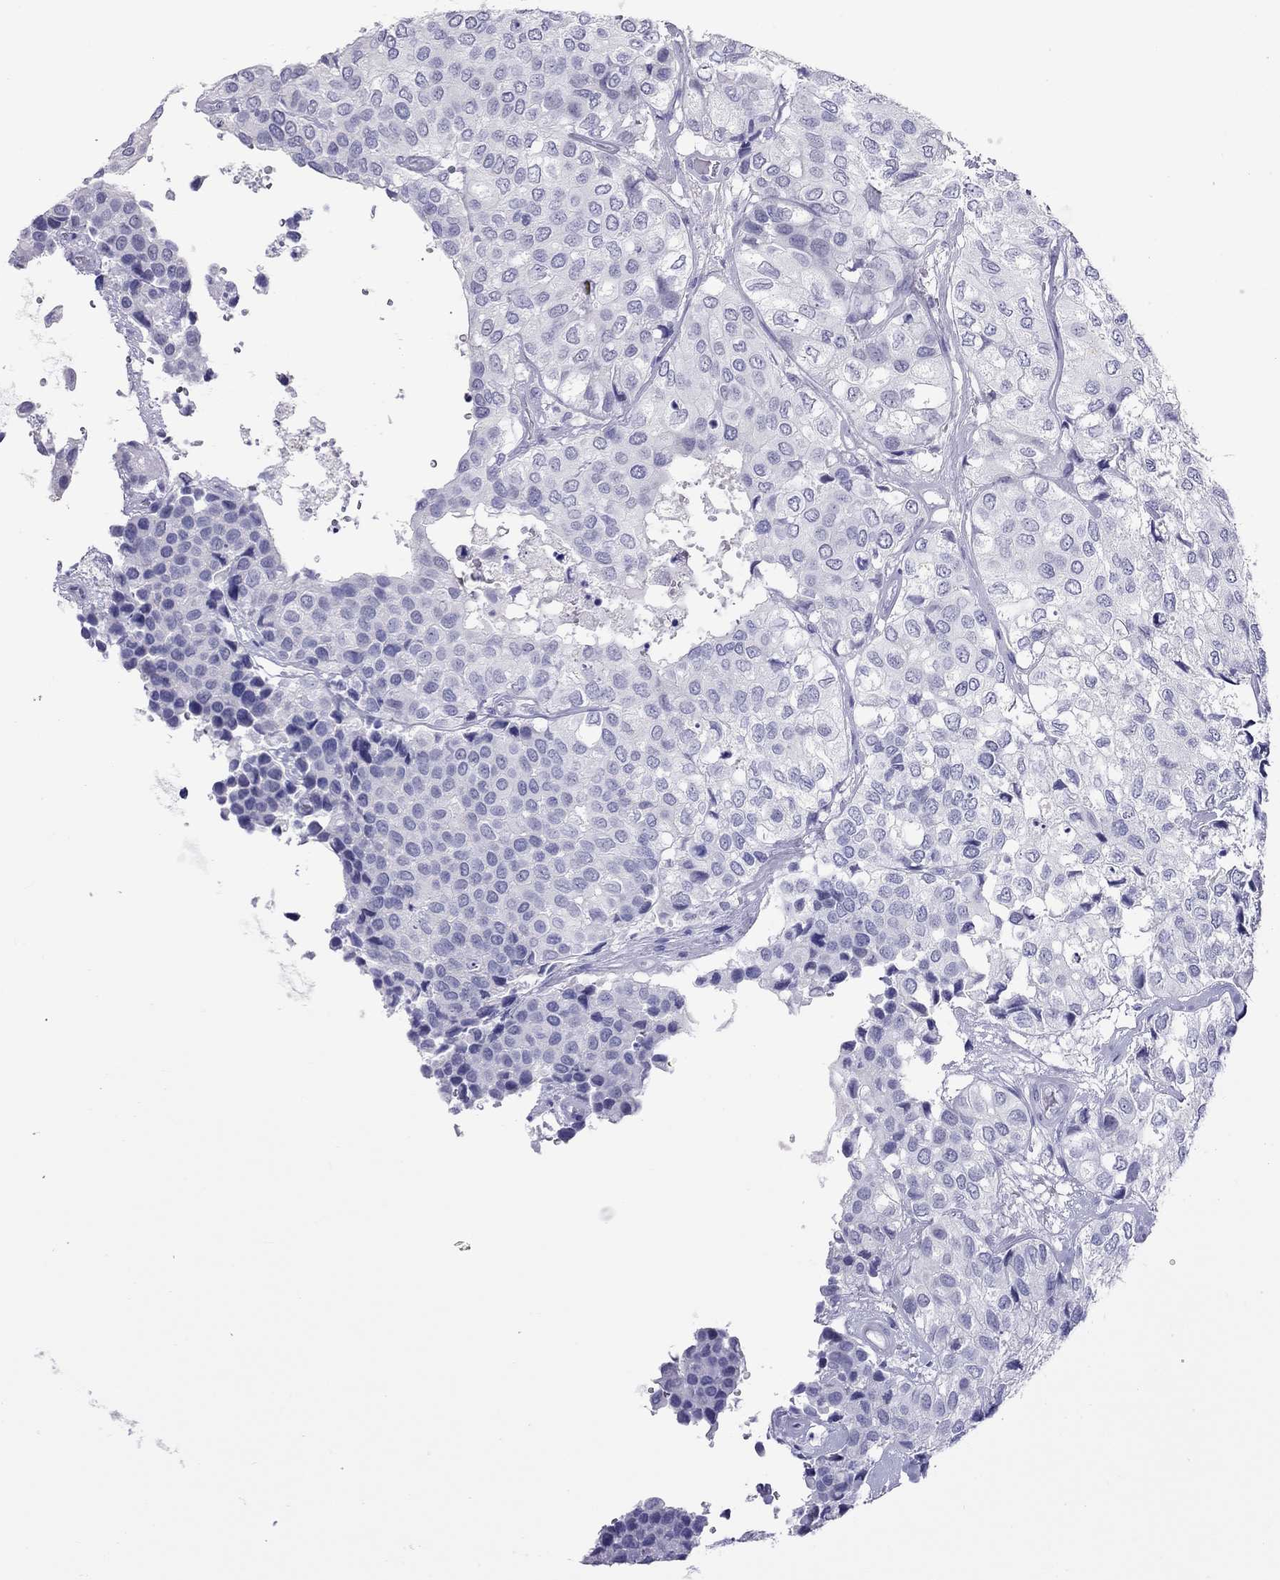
{"staining": {"intensity": "negative", "quantity": "none", "location": "none"}, "tissue": "urothelial cancer", "cell_type": "Tumor cells", "image_type": "cancer", "snomed": [{"axis": "morphology", "description": "Urothelial carcinoma, High grade"}, {"axis": "topography", "description": "Urinary bladder"}], "caption": "A high-resolution micrograph shows immunohistochemistry staining of urothelial cancer, which displays no significant expression in tumor cells.", "gene": "CHRNB3", "patient": {"sex": "male", "age": 73}}